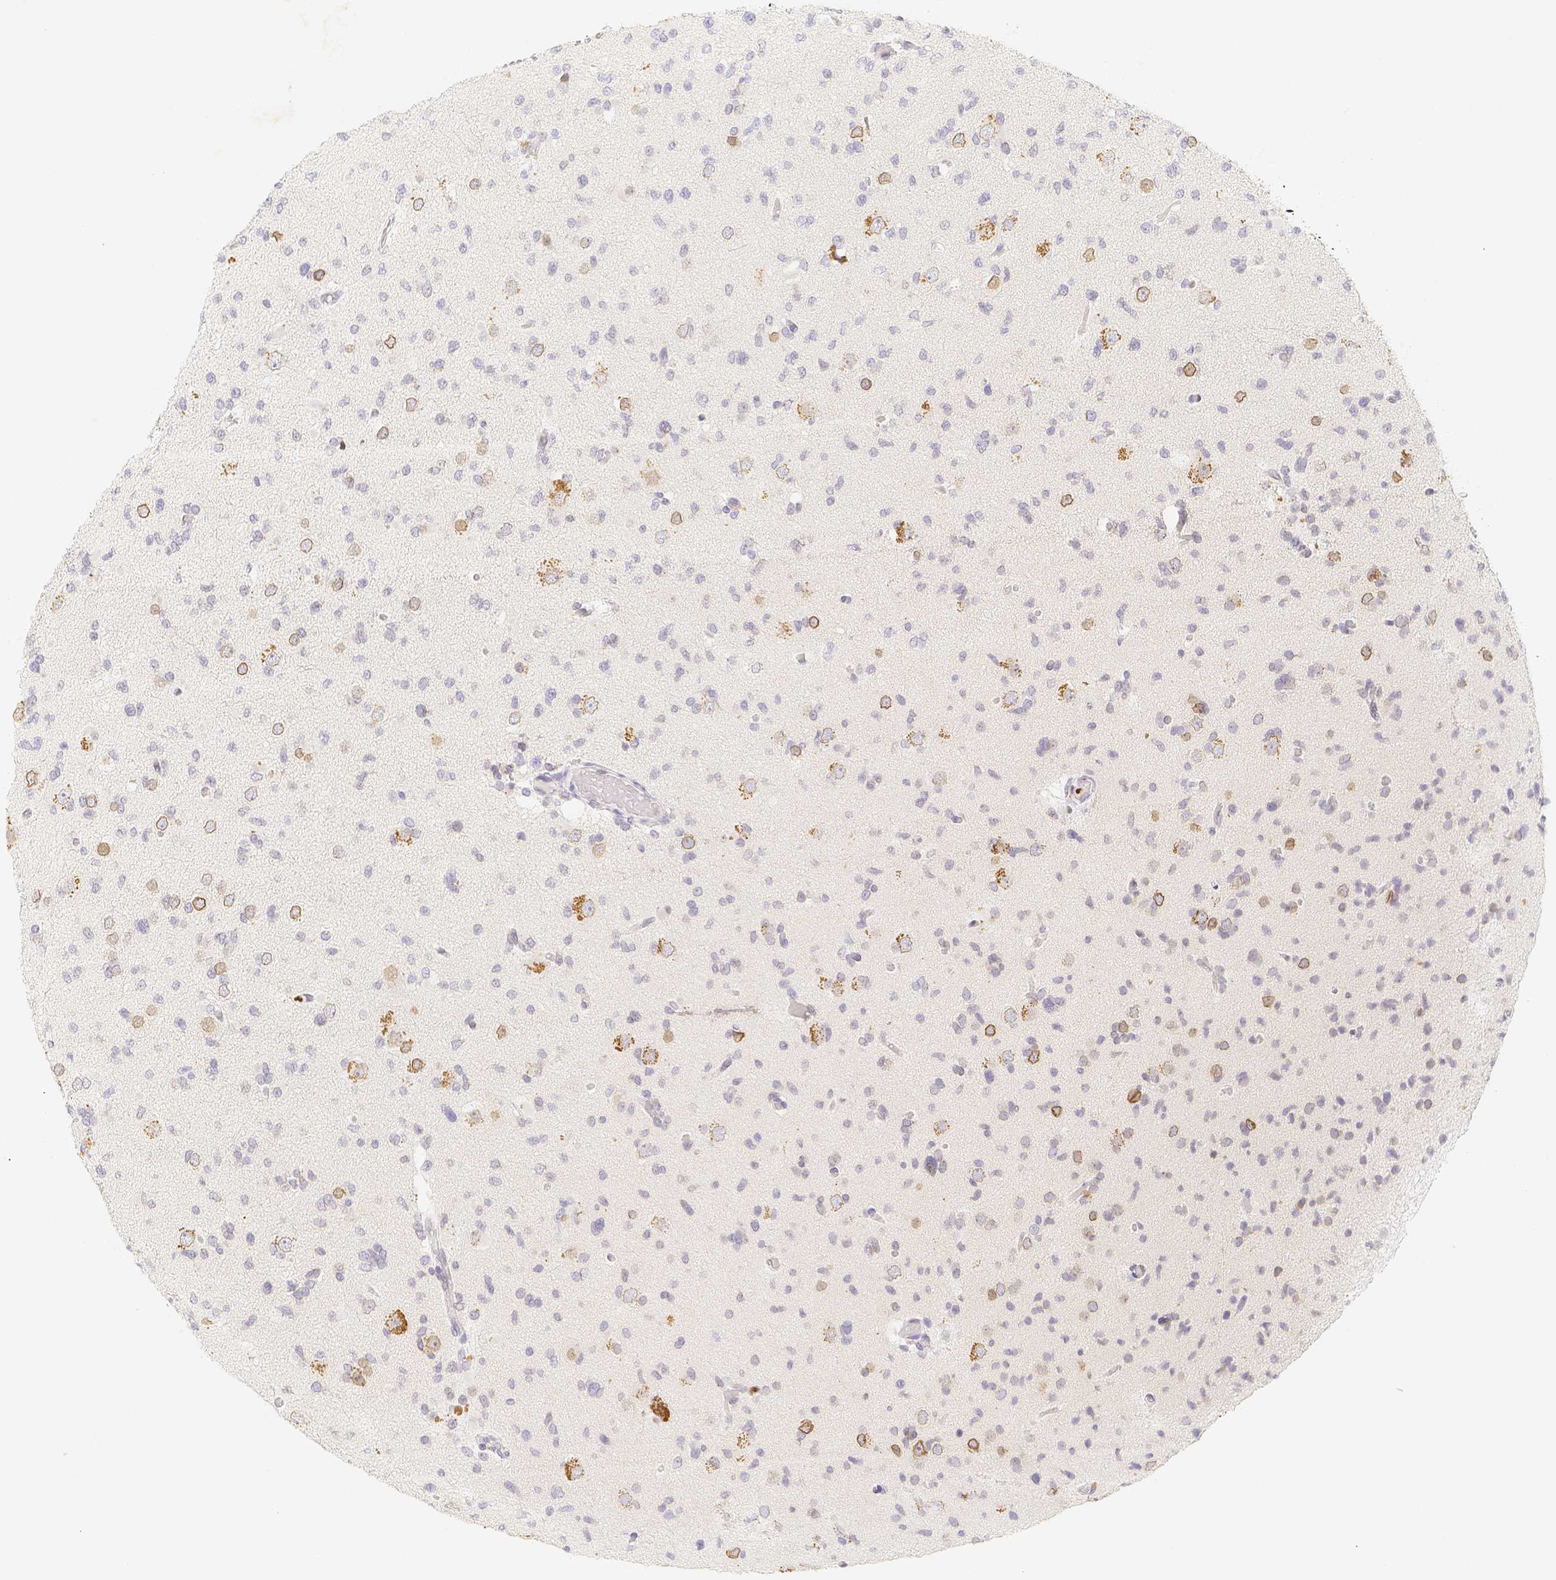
{"staining": {"intensity": "negative", "quantity": "none", "location": "none"}, "tissue": "glioma", "cell_type": "Tumor cells", "image_type": "cancer", "snomed": [{"axis": "morphology", "description": "Glioma, malignant, Low grade"}, {"axis": "topography", "description": "Brain"}], "caption": "IHC of low-grade glioma (malignant) exhibits no expression in tumor cells.", "gene": "PADI4", "patient": {"sex": "female", "age": 22}}